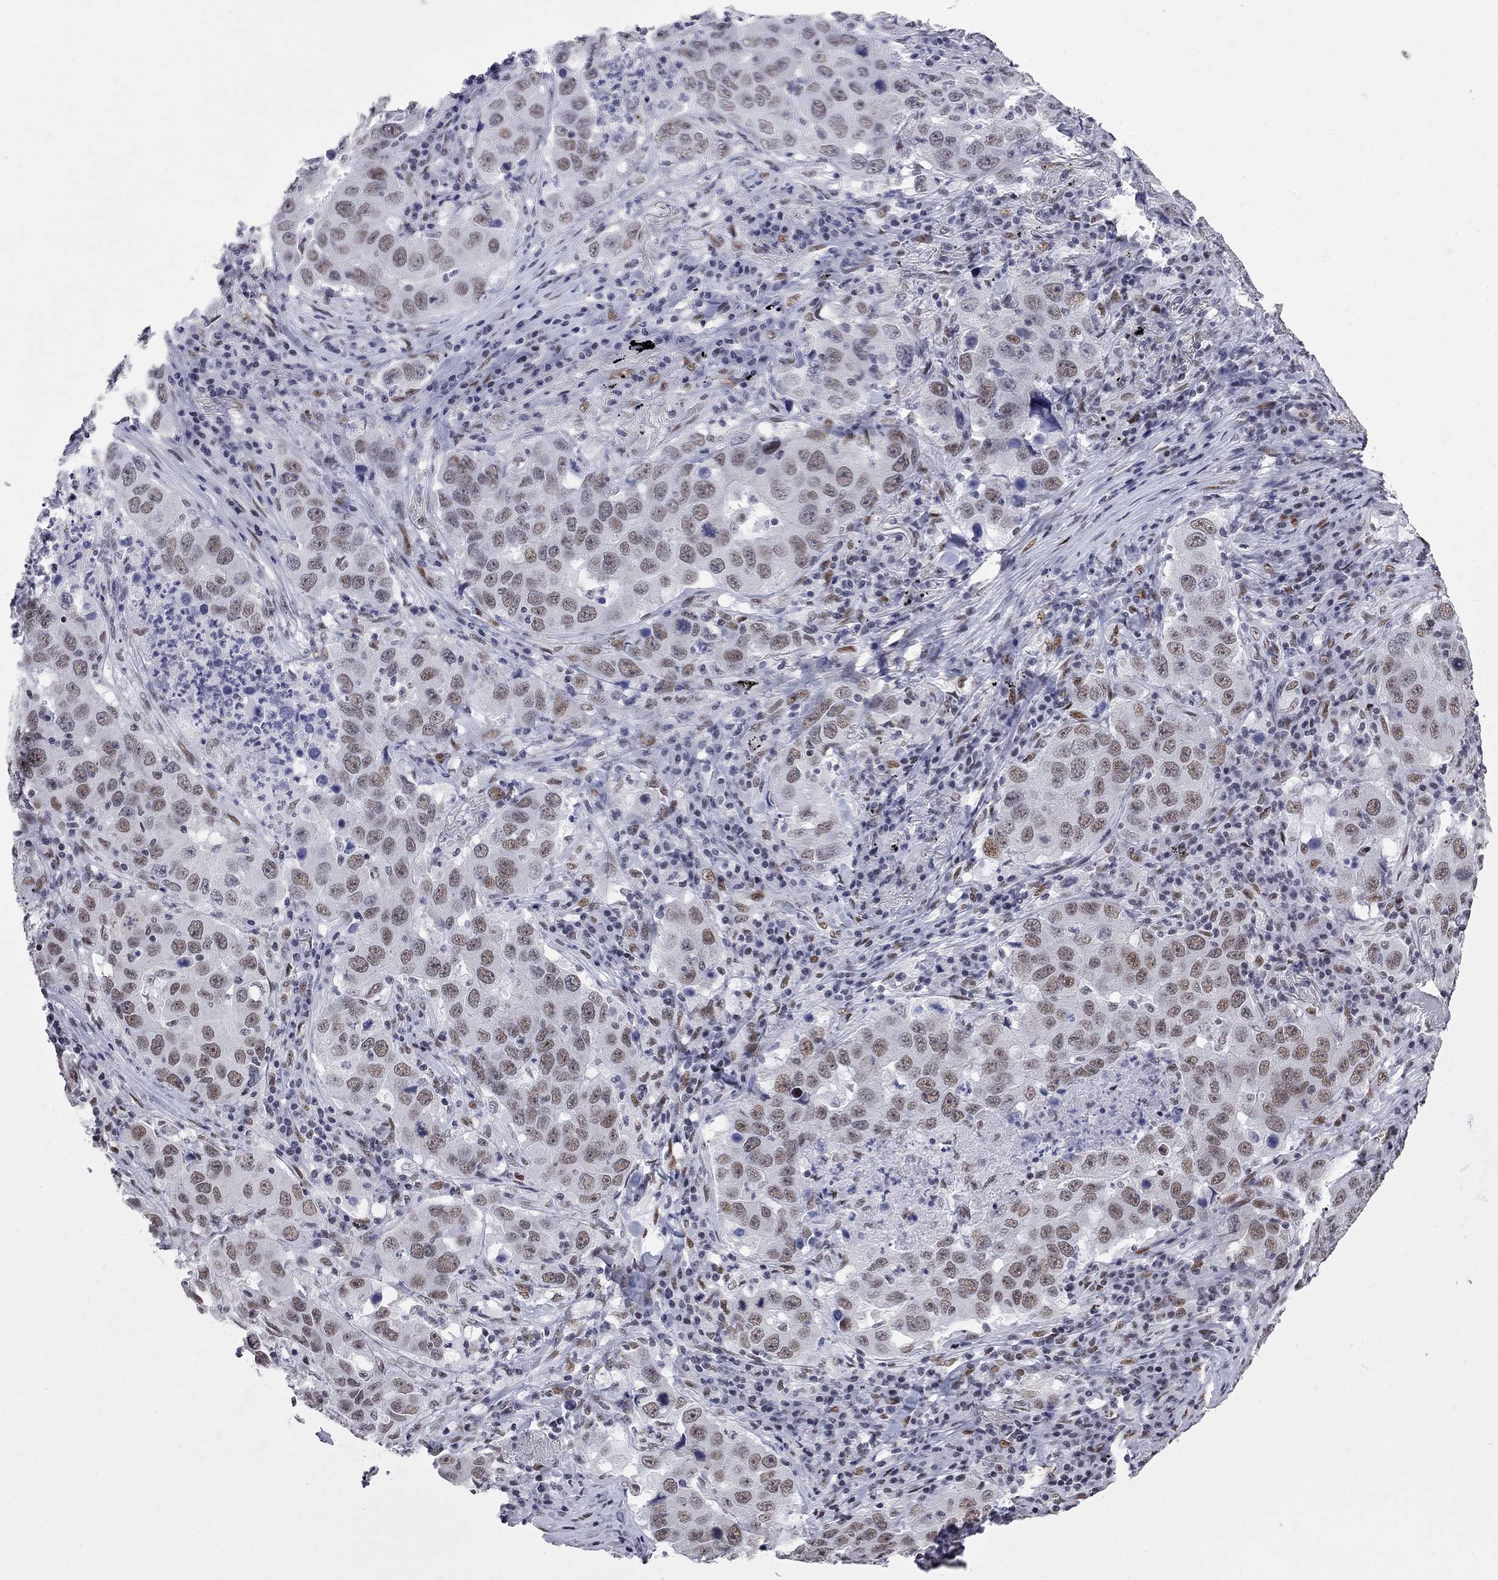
{"staining": {"intensity": "moderate", "quantity": "<25%", "location": "nuclear"}, "tissue": "lung cancer", "cell_type": "Tumor cells", "image_type": "cancer", "snomed": [{"axis": "morphology", "description": "Adenocarcinoma, NOS"}, {"axis": "topography", "description": "Lung"}], "caption": "High-power microscopy captured an immunohistochemistry (IHC) image of lung adenocarcinoma, revealing moderate nuclear positivity in approximately <25% of tumor cells. (IHC, brightfield microscopy, high magnification).", "gene": "ZBTB47", "patient": {"sex": "male", "age": 73}}